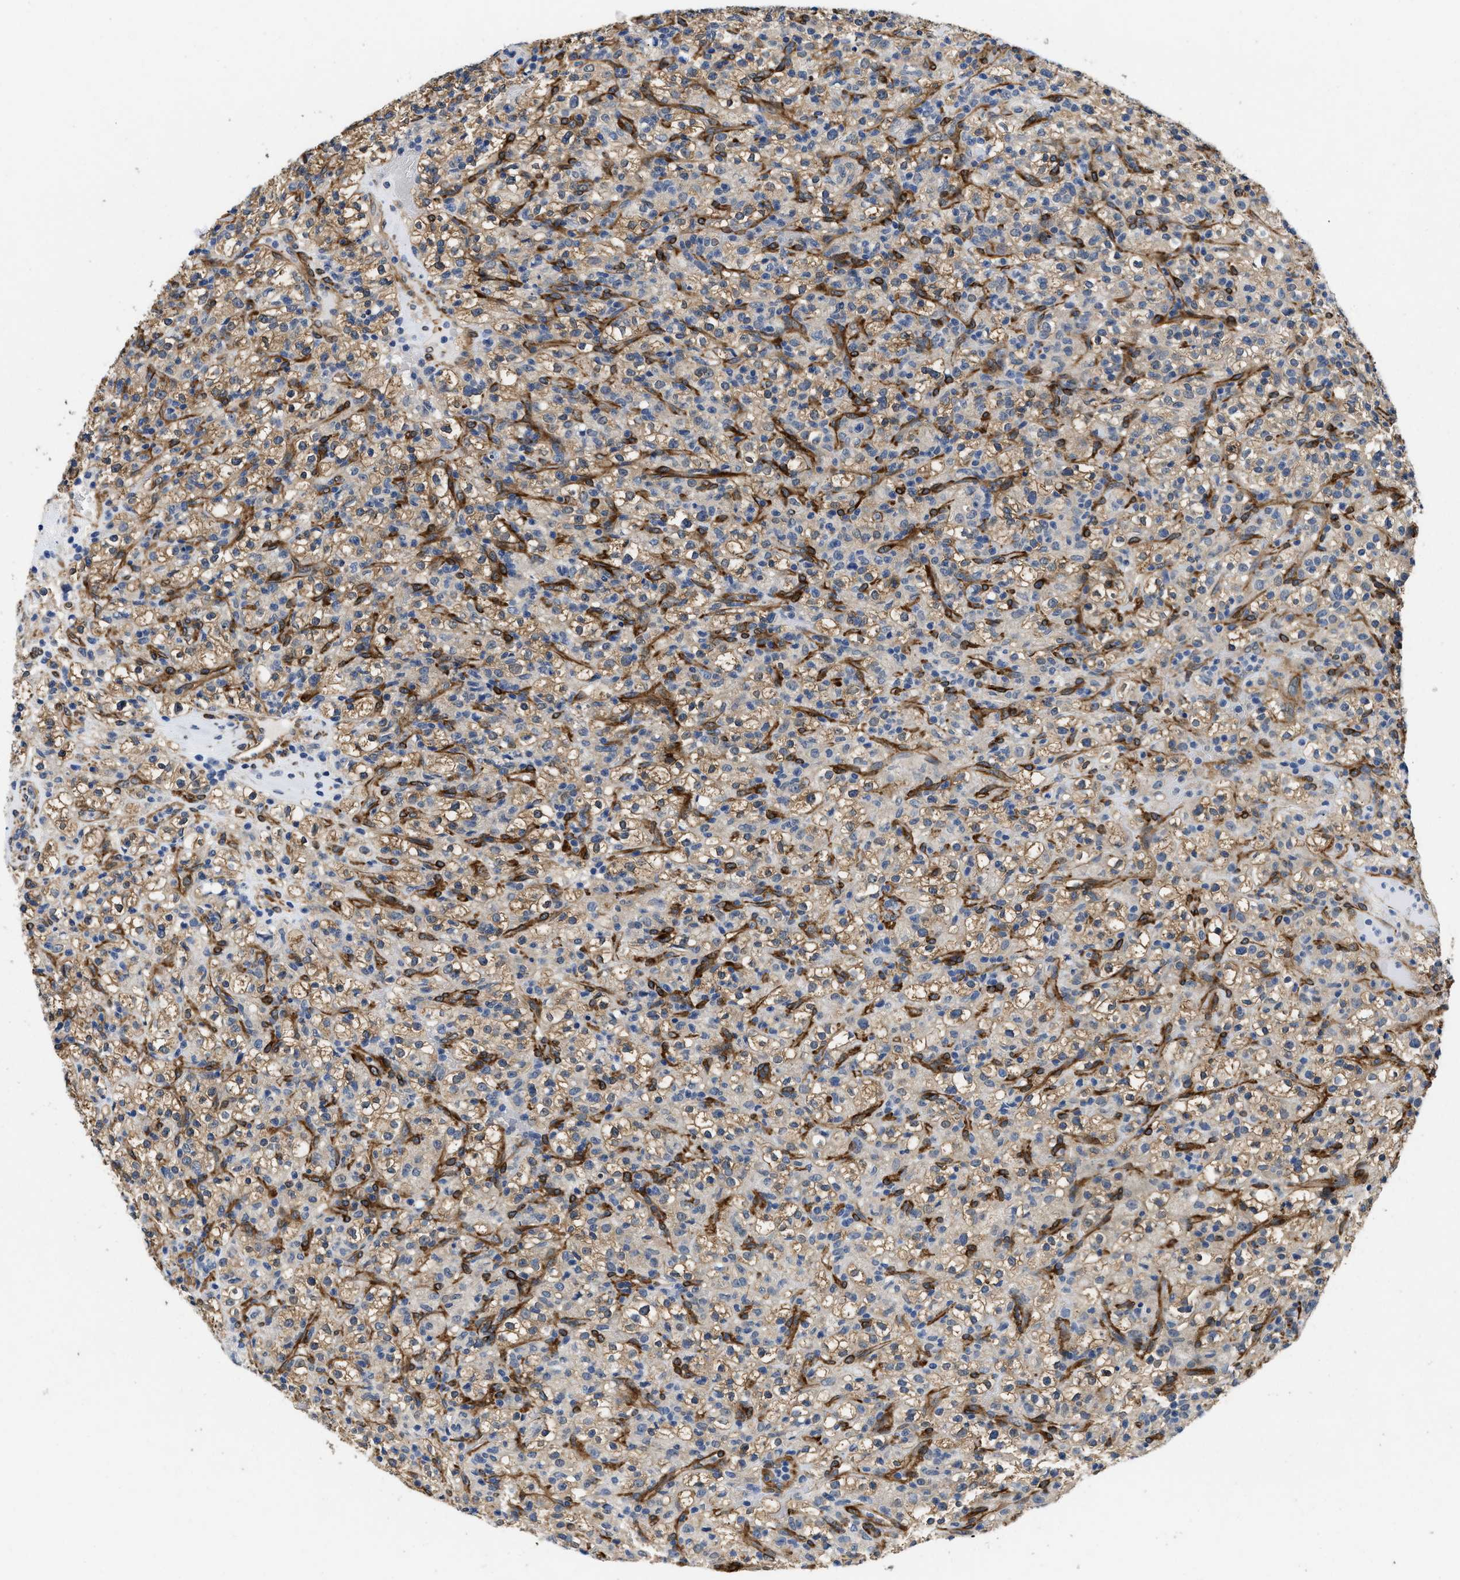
{"staining": {"intensity": "moderate", "quantity": ">75%", "location": "cytoplasmic/membranous"}, "tissue": "renal cancer", "cell_type": "Tumor cells", "image_type": "cancer", "snomed": [{"axis": "morphology", "description": "Normal tissue, NOS"}, {"axis": "morphology", "description": "Adenocarcinoma, NOS"}, {"axis": "topography", "description": "Kidney"}], "caption": "Immunohistochemical staining of human renal cancer (adenocarcinoma) reveals medium levels of moderate cytoplasmic/membranous staining in about >75% of tumor cells.", "gene": "RAPH1", "patient": {"sex": "female", "age": 72}}